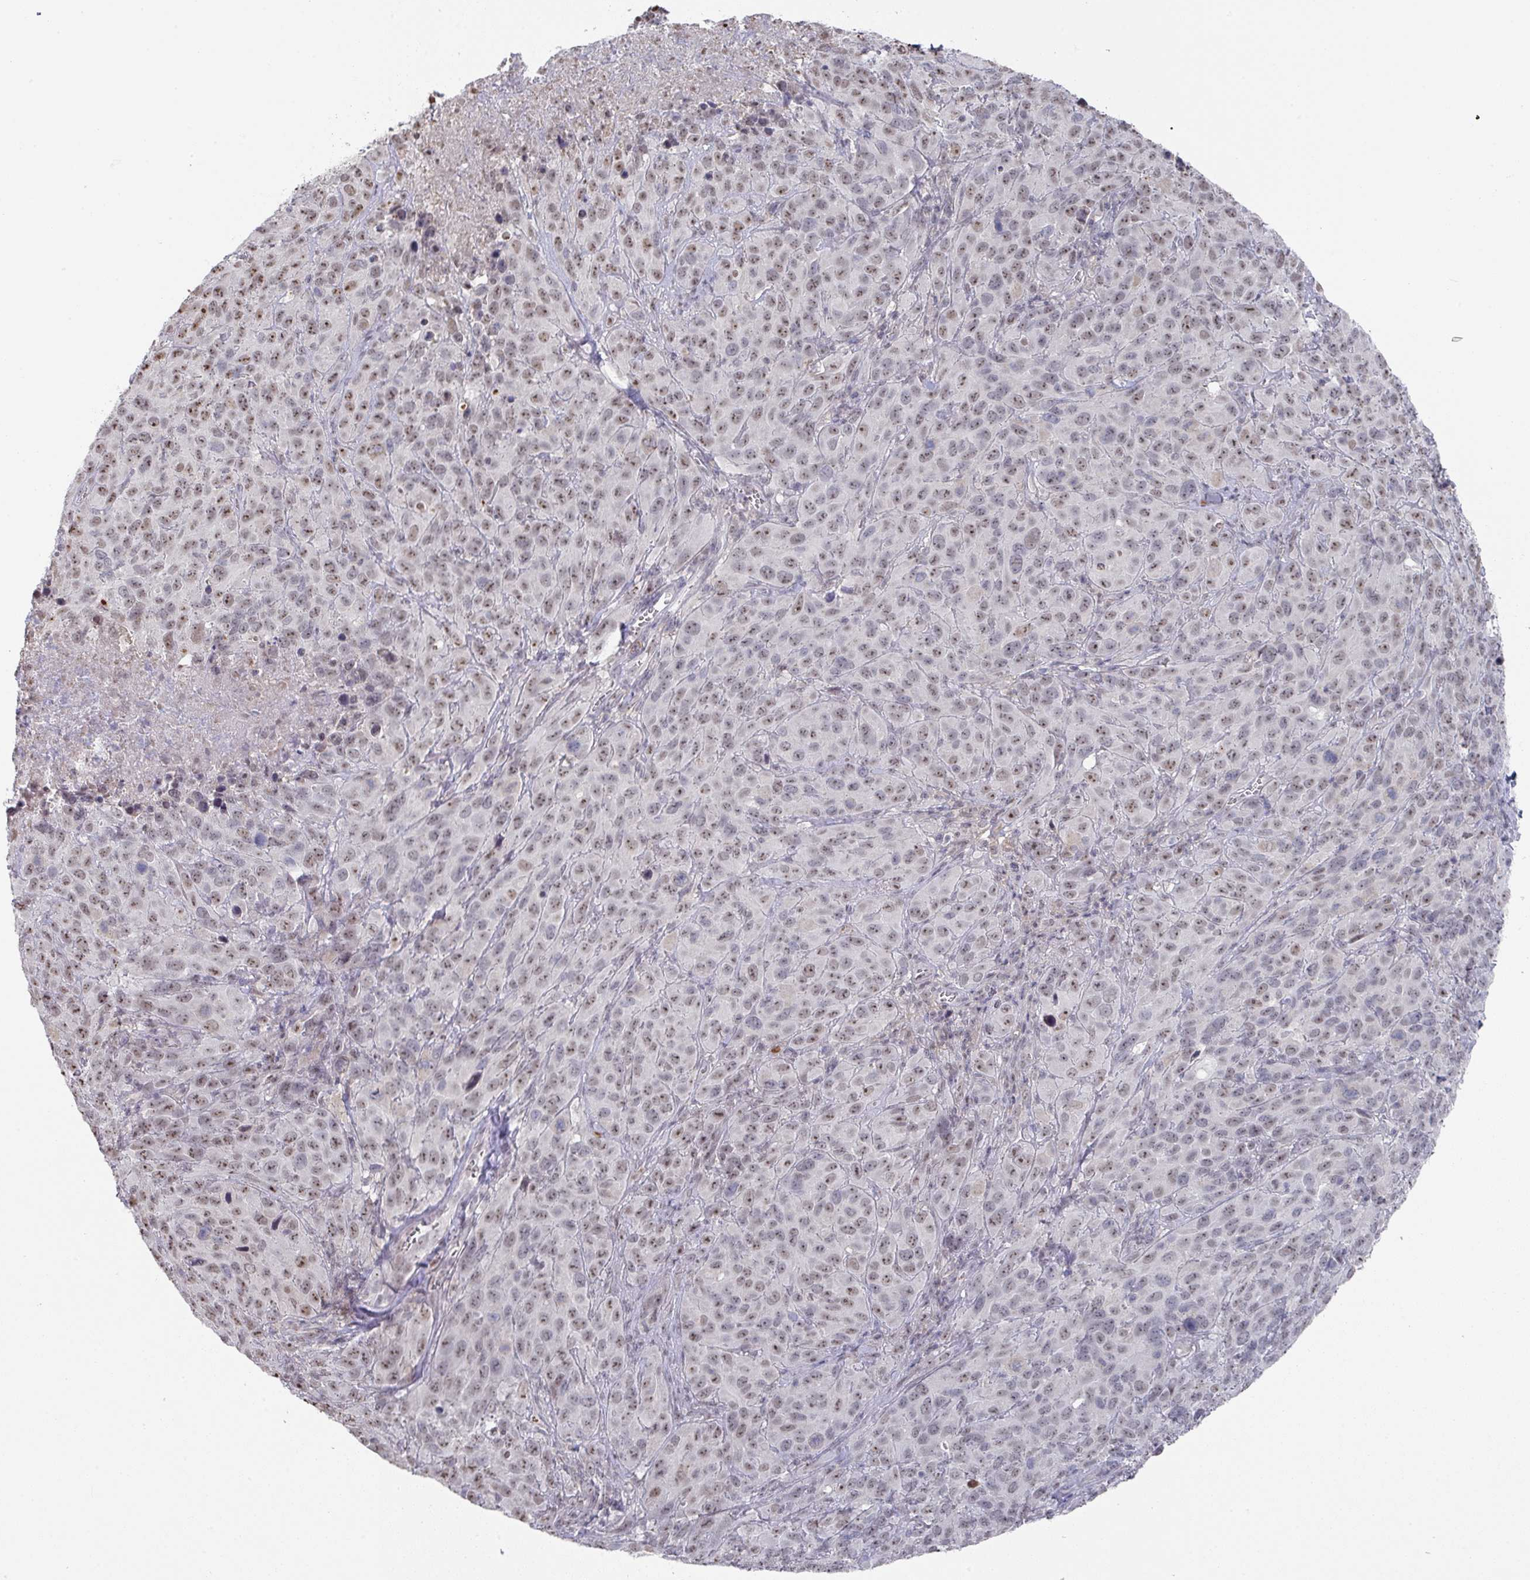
{"staining": {"intensity": "weak", "quantity": "25%-75%", "location": "nuclear"}, "tissue": "cervical cancer", "cell_type": "Tumor cells", "image_type": "cancer", "snomed": [{"axis": "morphology", "description": "Squamous cell carcinoma, NOS"}, {"axis": "topography", "description": "Cervix"}], "caption": "Human cervical cancer (squamous cell carcinoma) stained with a protein marker demonstrates weak staining in tumor cells.", "gene": "ZNF654", "patient": {"sex": "female", "age": 51}}